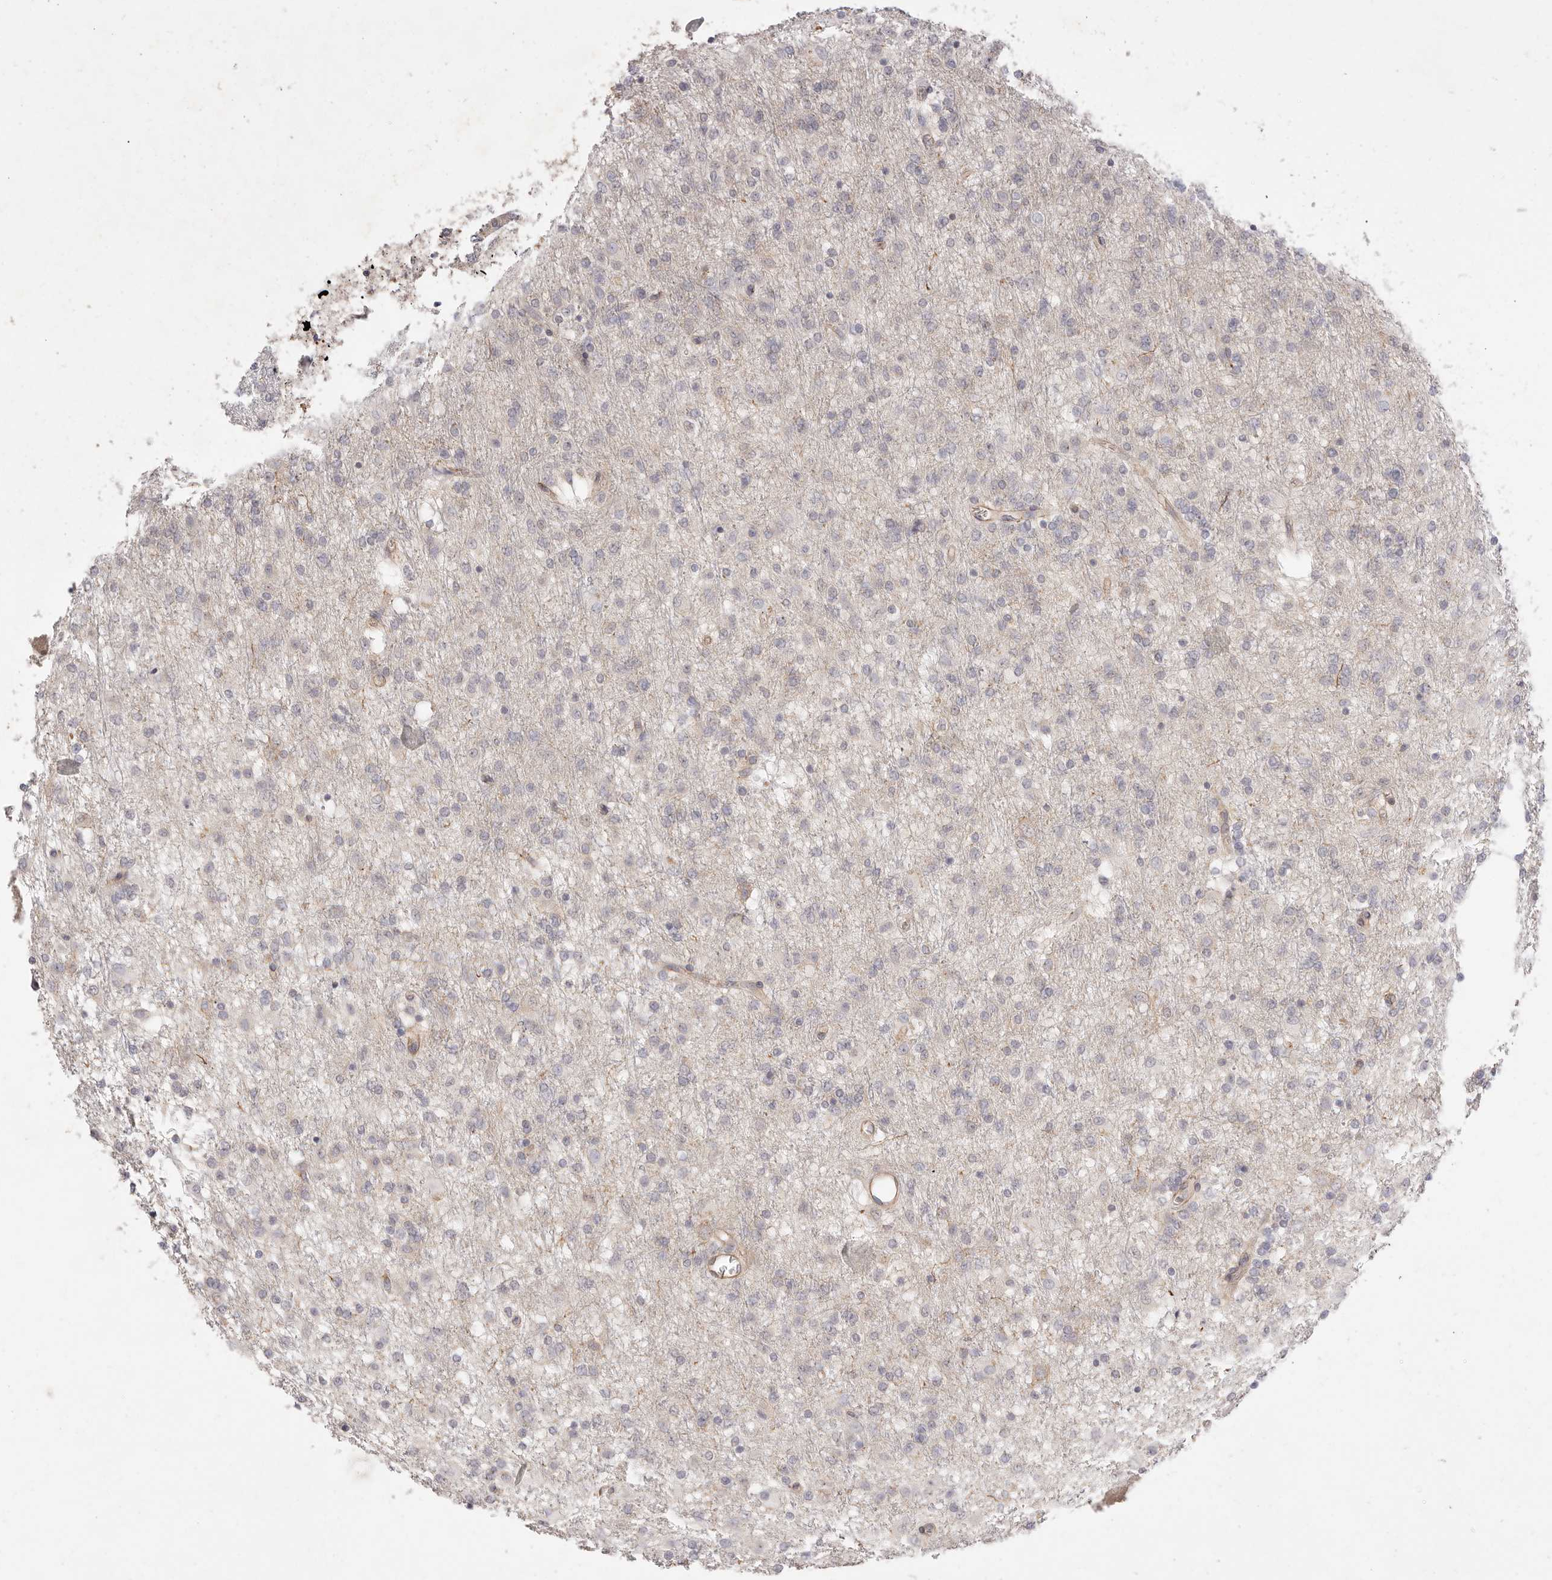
{"staining": {"intensity": "negative", "quantity": "none", "location": "none"}, "tissue": "glioma", "cell_type": "Tumor cells", "image_type": "cancer", "snomed": [{"axis": "morphology", "description": "Glioma, malignant, Low grade"}, {"axis": "topography", "description": "Brain"}], "caption": "Immunohistochemical staining of human malignant glioma (low-grade) shows no significant positivity in tumor cells.", "gene": "SLC35B2", "patient": {"sex": "male", "age": 65}}